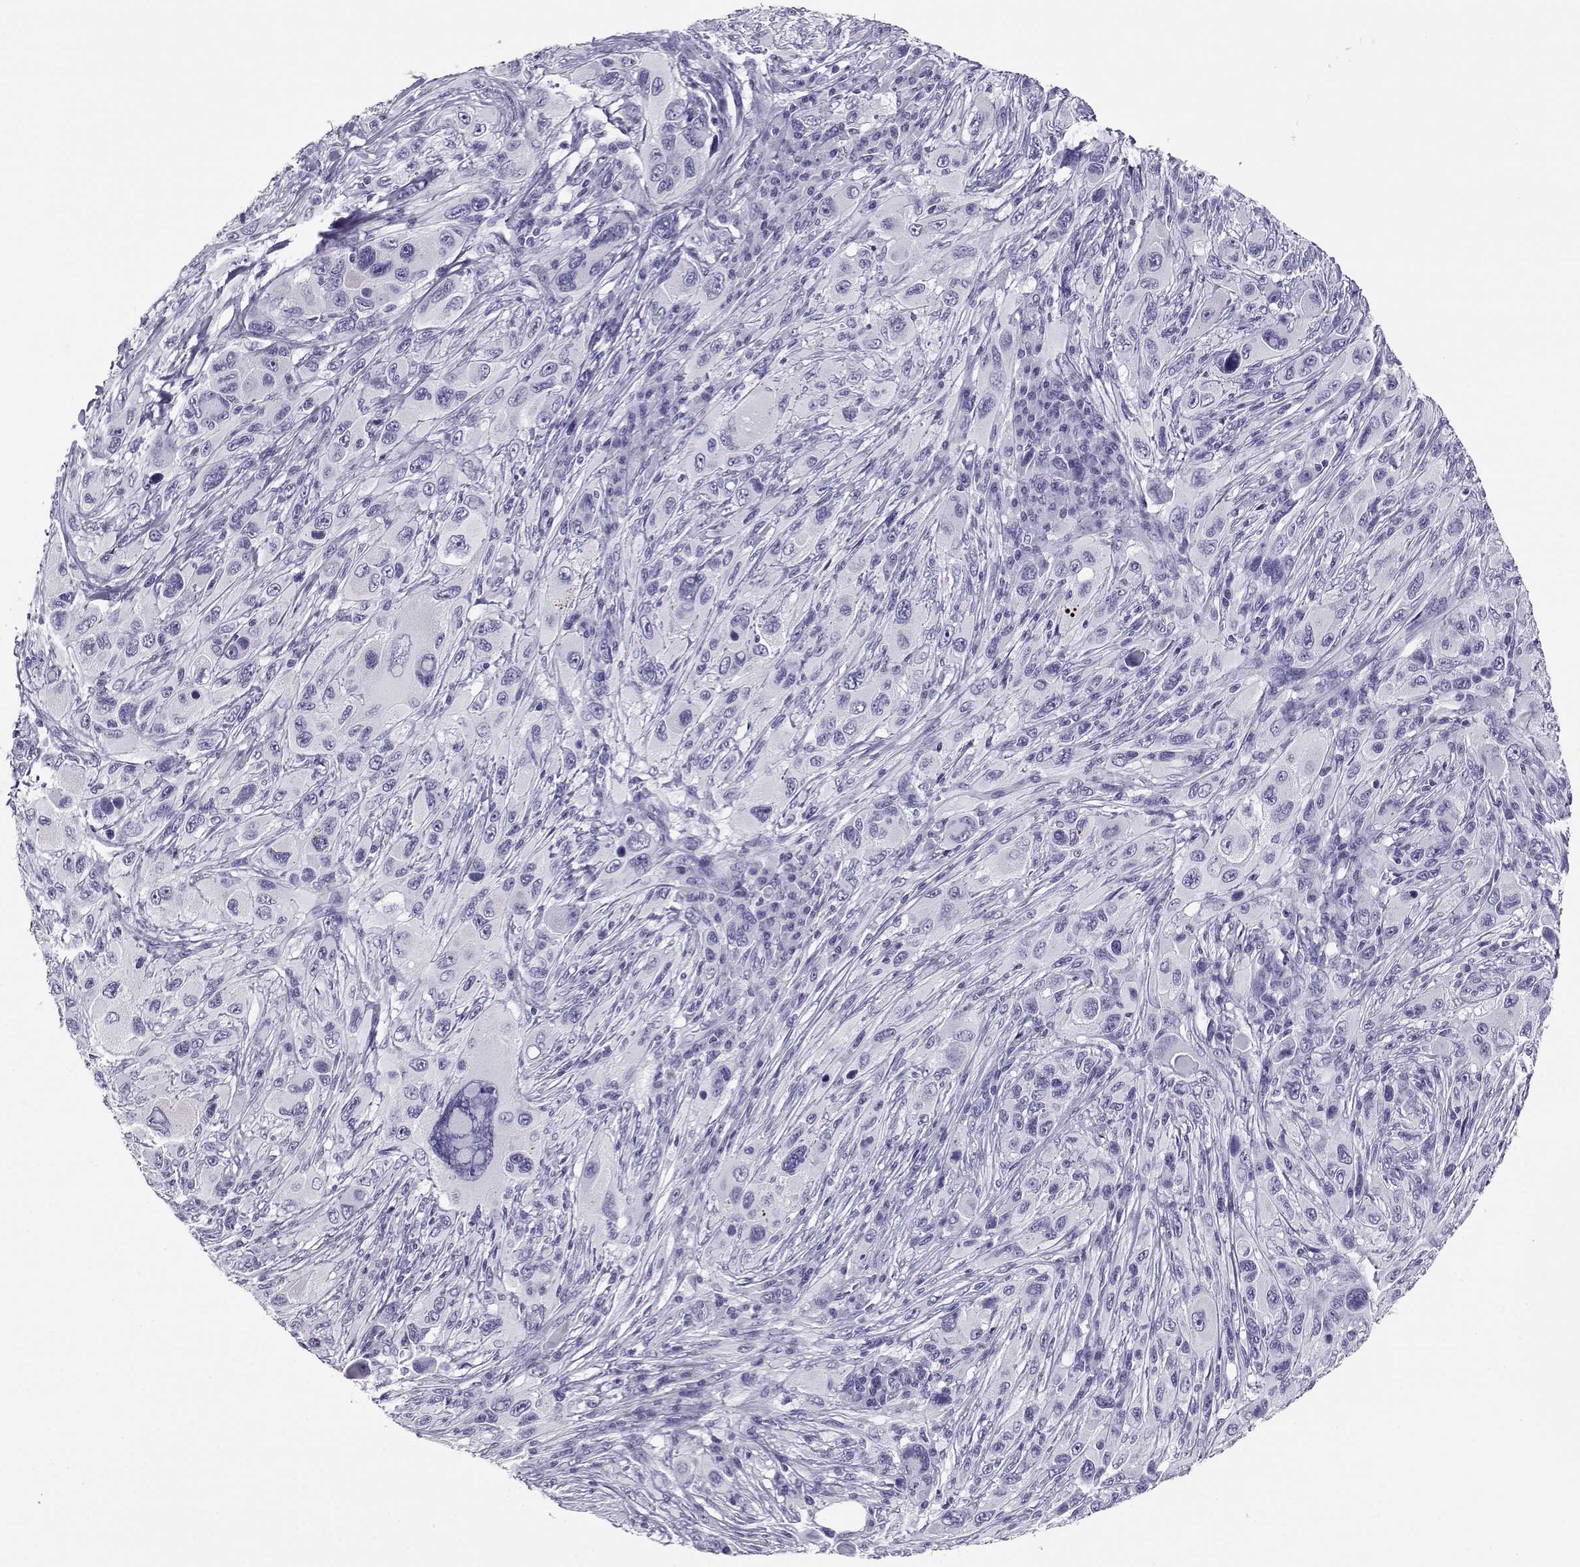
{"staining": {"intensity": "negative", "quantity": "none", "location": "none"}, "tissue": "melanoma", "cell_type": "Tumor cells", "image_type": "cancer", "snomed": [{"axis": "morphology", "description": "Malignant melanoma, NOS"}, {"axis": "topography", "description": "Skin"}], "caption": "DAB (3,3'-diaminobenzidine) immunohistochemical staining of malignant melanoma reveals no significant expression in tumor cells.", "gene": "RHOXF2", "patient": {"sex": "male", "age": 53}}